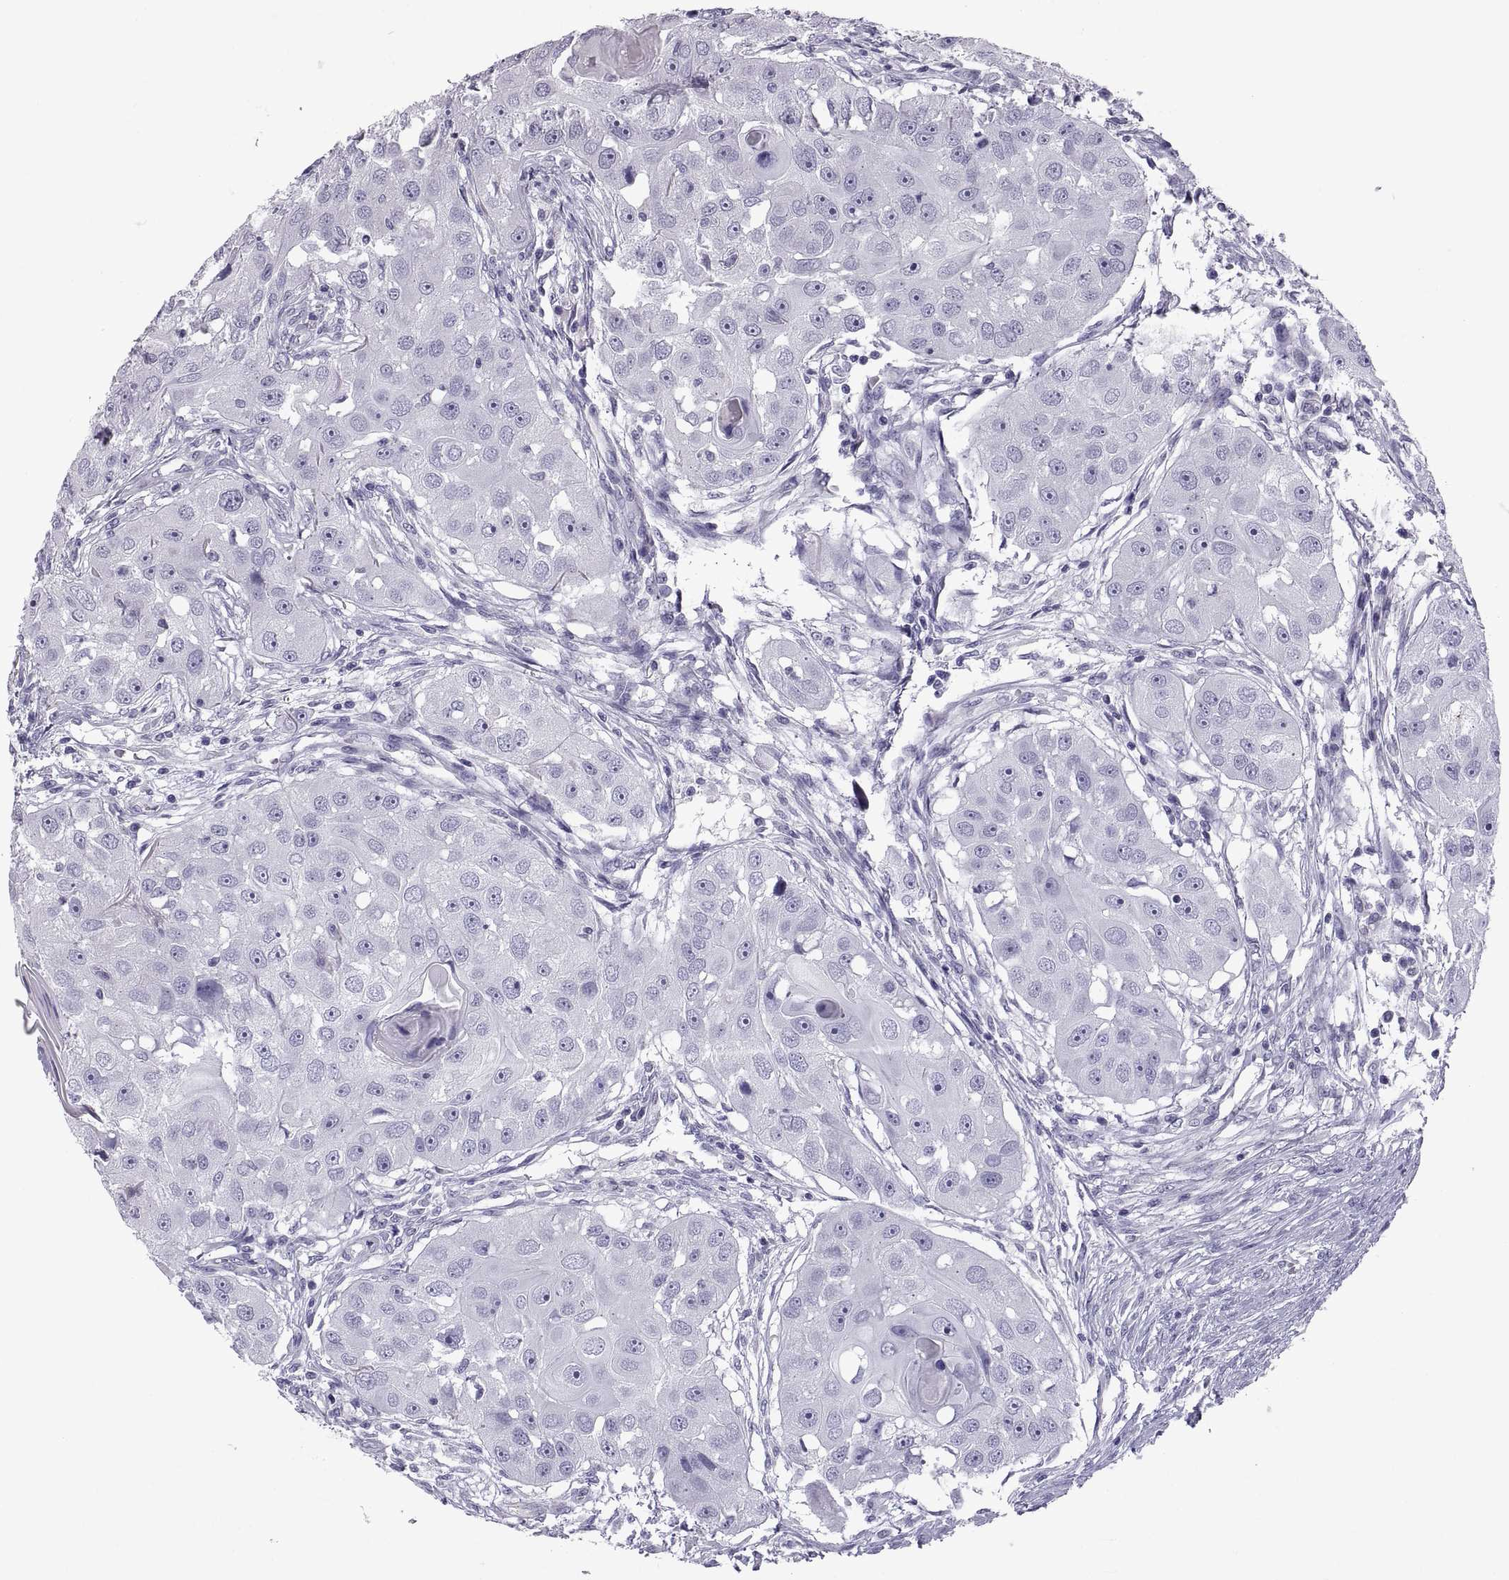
{"staining": {"intensity": "negative", "quantity": "none", "location": "none"}, "tissue": "head and neck cancer", "cell_type": "Tumor cells", "image_type": "cancer", "snomed": [{"axis": "morphology", "description": "Squamous cell carcinoma, NOS"}, {"axis": "topography", "description": "Head-Neck"}], "caption": "Micrograph shows no significant protein expression in tumor cells of head and neck cancer.", "gene": "PCSK1N", "patient": {"sex": "male", "age": 51}}